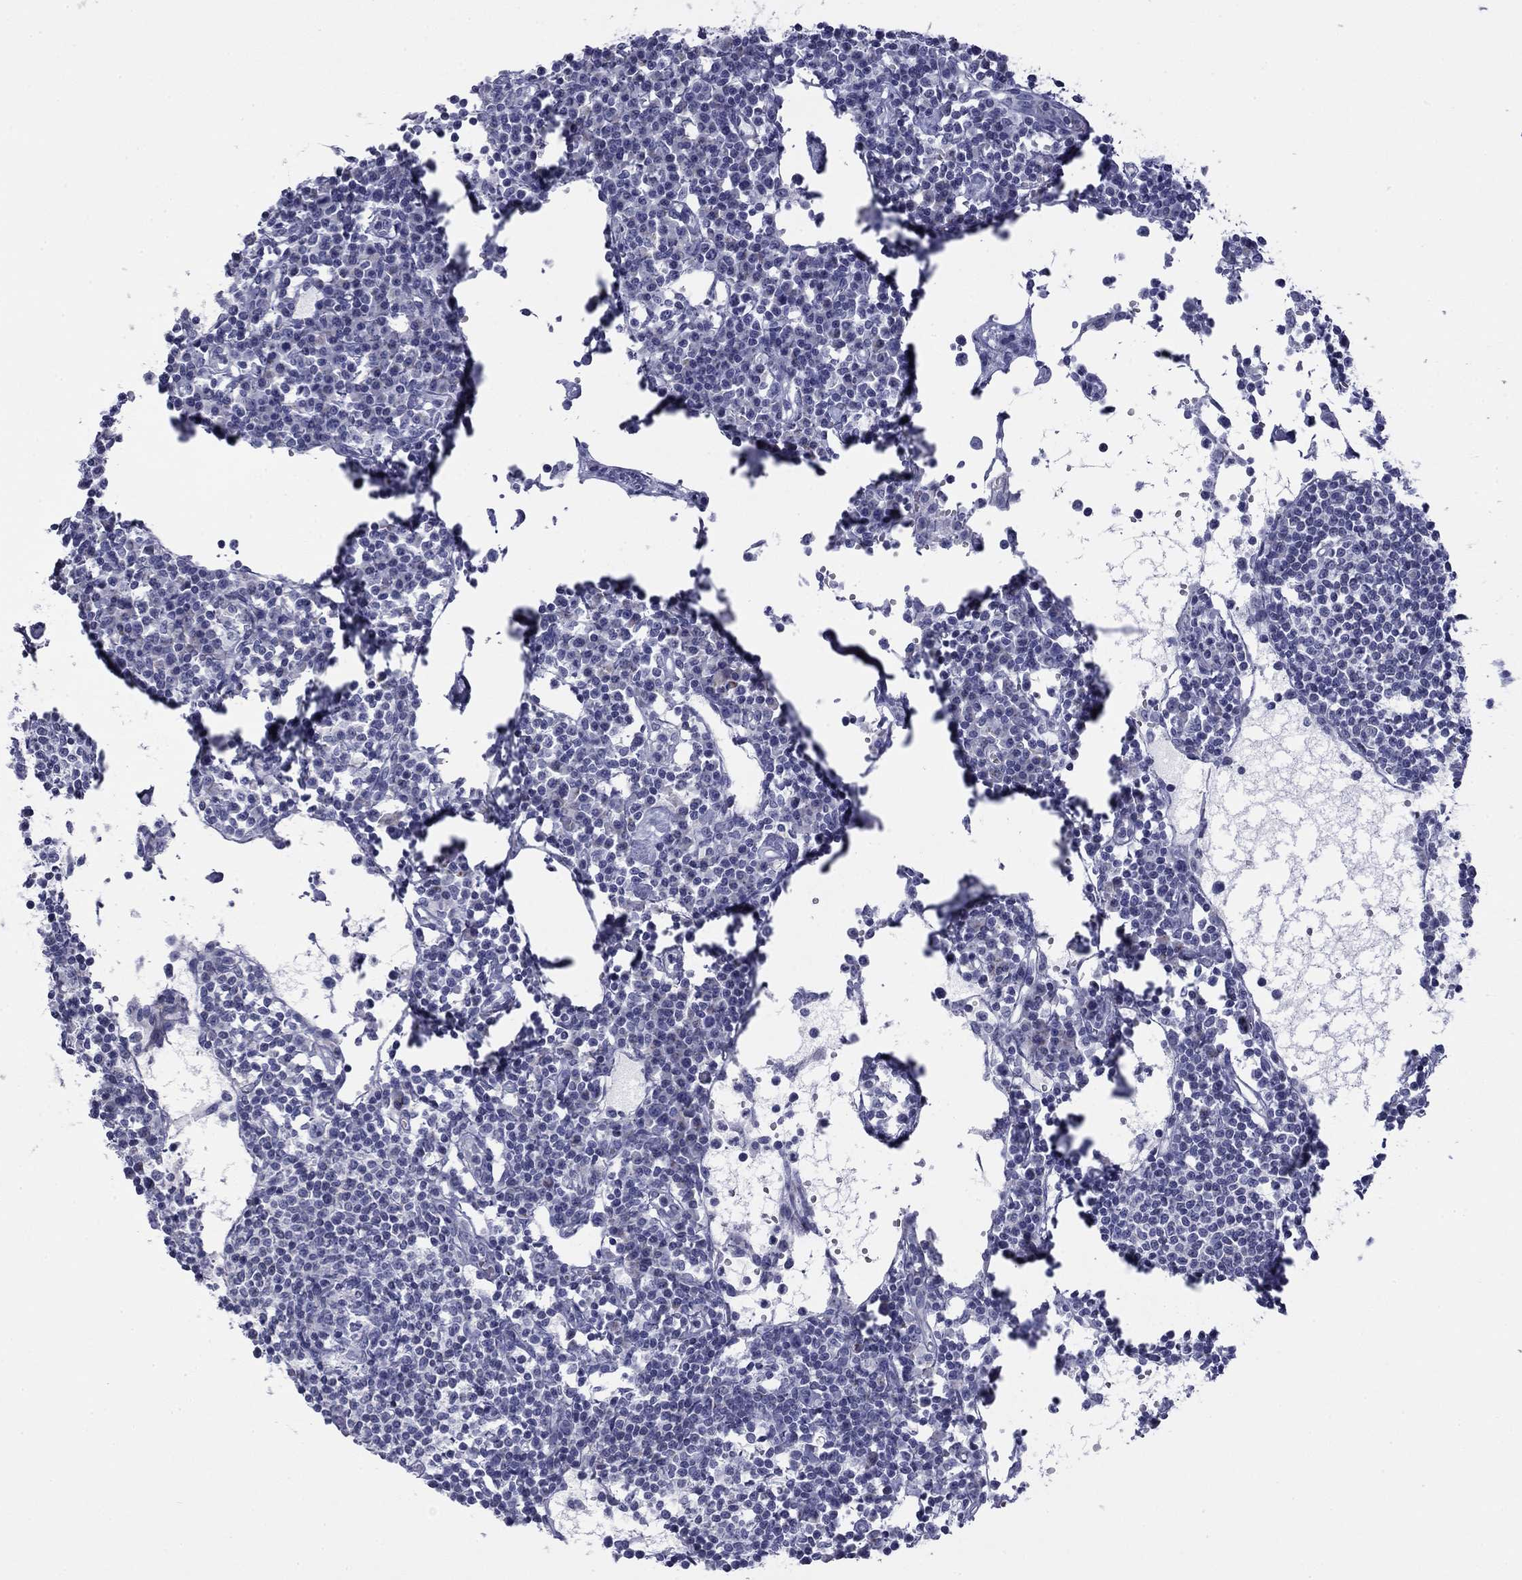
{"staining": {"intensity": "negative", "quantity": "none", "location": "none"}, "tissue": "lymph node", "cell_type": "Germinal center cells", "image_type": "normal", "snomed": [{"axis": "morphology", "description": "Normal tissue, NOS"}, {"axis": "topography", "description": "Lymph node"}], "caption": "Immunohistochemical staining of normal human lymph node shows no significant positivity in germinal center cells. (DAB (3,3'-diaminobenzidine) immunohistochemistry, high magnification).", "gene": "ZP2", "patient": {"sex": "female", "age": 78}}